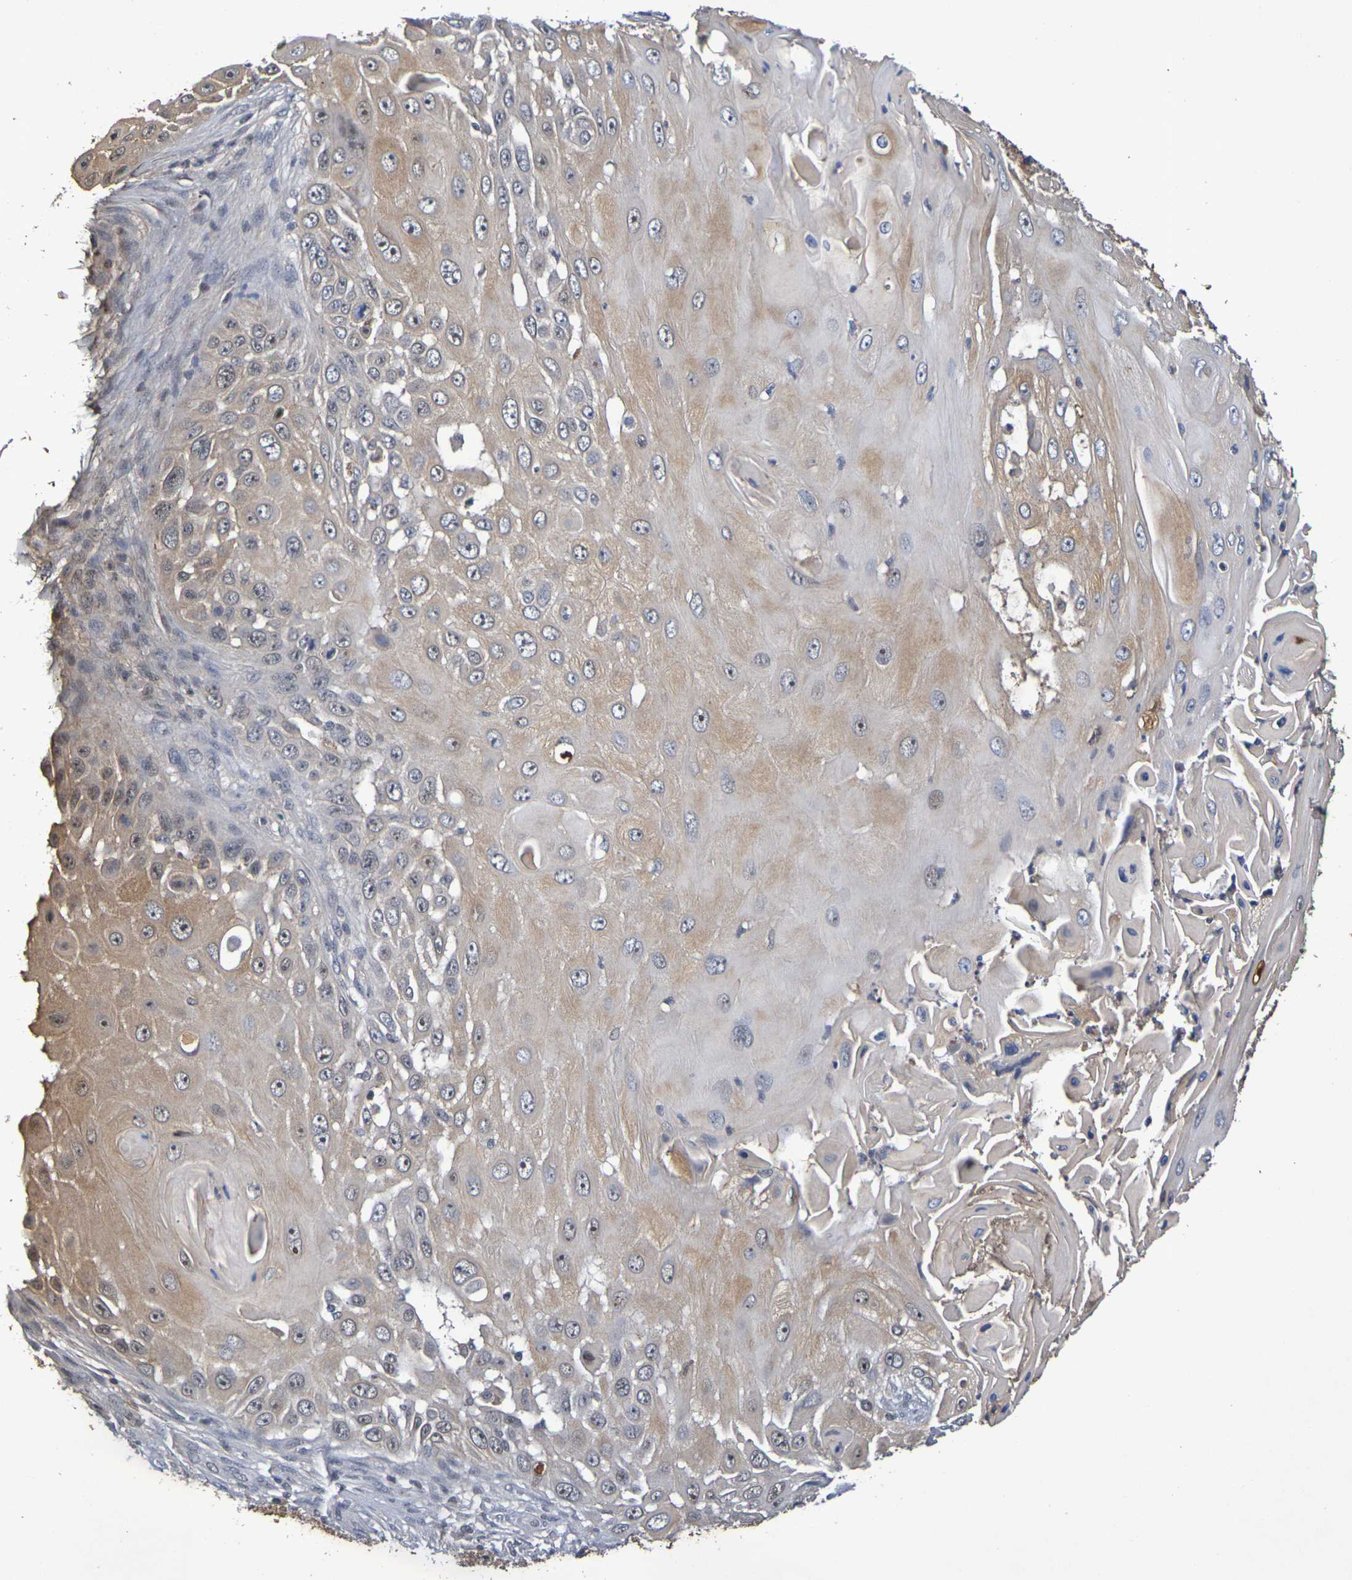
{"staining": {"intensity": "moderate", "quantity": ">75%", "location": "cytoplasmic/membranous,nuclear"}, "tissue": "skin cancer", "cell_type": "Tumor cells", "image_type": "cancer", "snomed": [{"axis": "morphology", "description": "Squamous cell carcinoma, NOS"}, {"axis": "topography", "description": "Skin"}], "caption": "Immunohistochemical staining of skin cancer (squamous cell carcinoma) demonstrates moderate cytoplasmic/membranous and nuclear protein staining in about >75% of tumor cells.", "gene": "TERF2", "patient": {"sex": "female", "age": 44}}